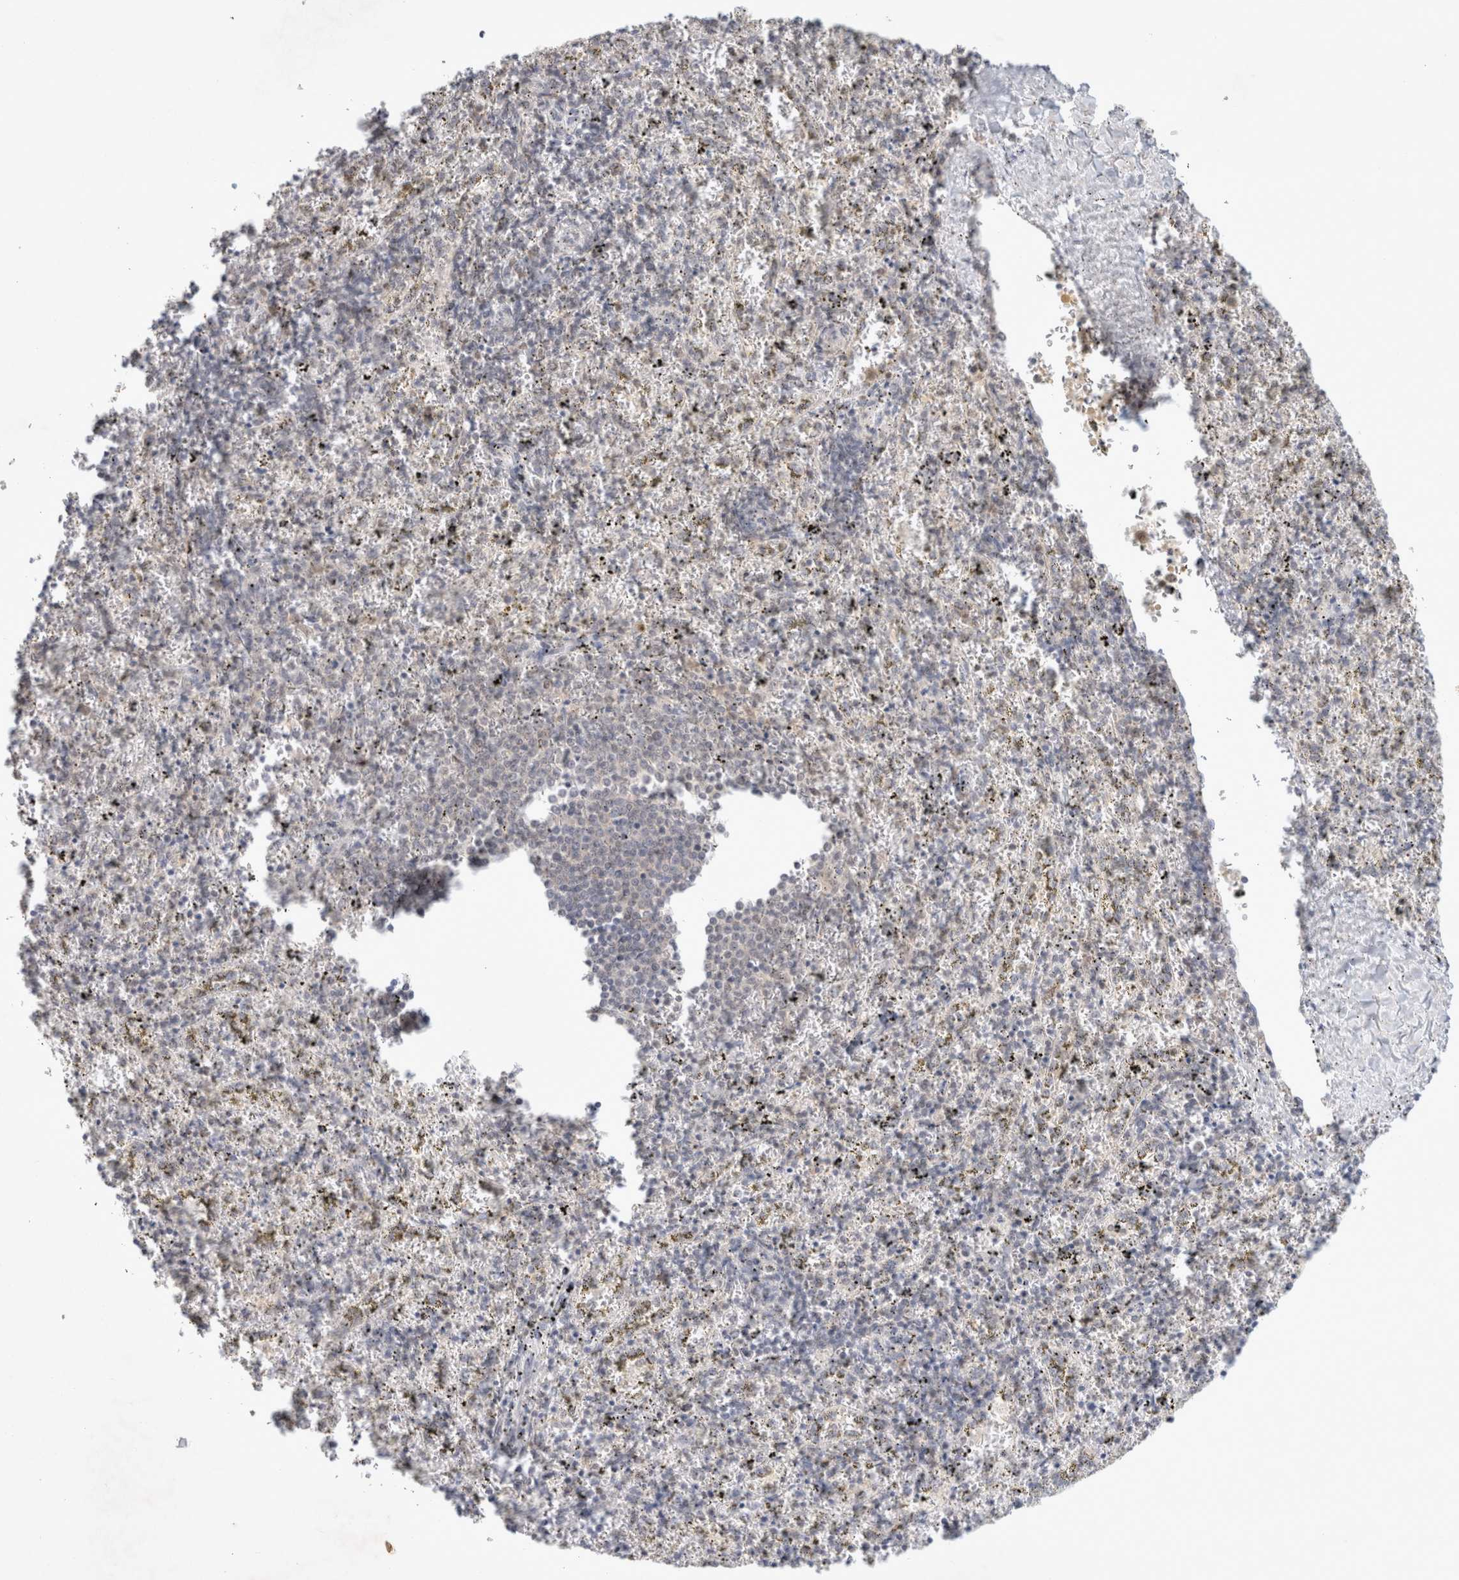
{"staining": {"intensity": "weak", "quantity": "<25%", "location": "cytoplasmic/membranous"}, "tissue": "spleen", "cell_type": "Cells in red pulp", "image_type": "normal", "snomed": [{"axis": "morphology", "description": "Normal tissue, NOS"}, {"axis": "topography", "description": "Spleen"}], "caption": "An image of spleen stained for a protein displays no brown staining in cells in red pulp.", "gene": "FBXO42", "patient": {"sex": "male", "age": 11}}